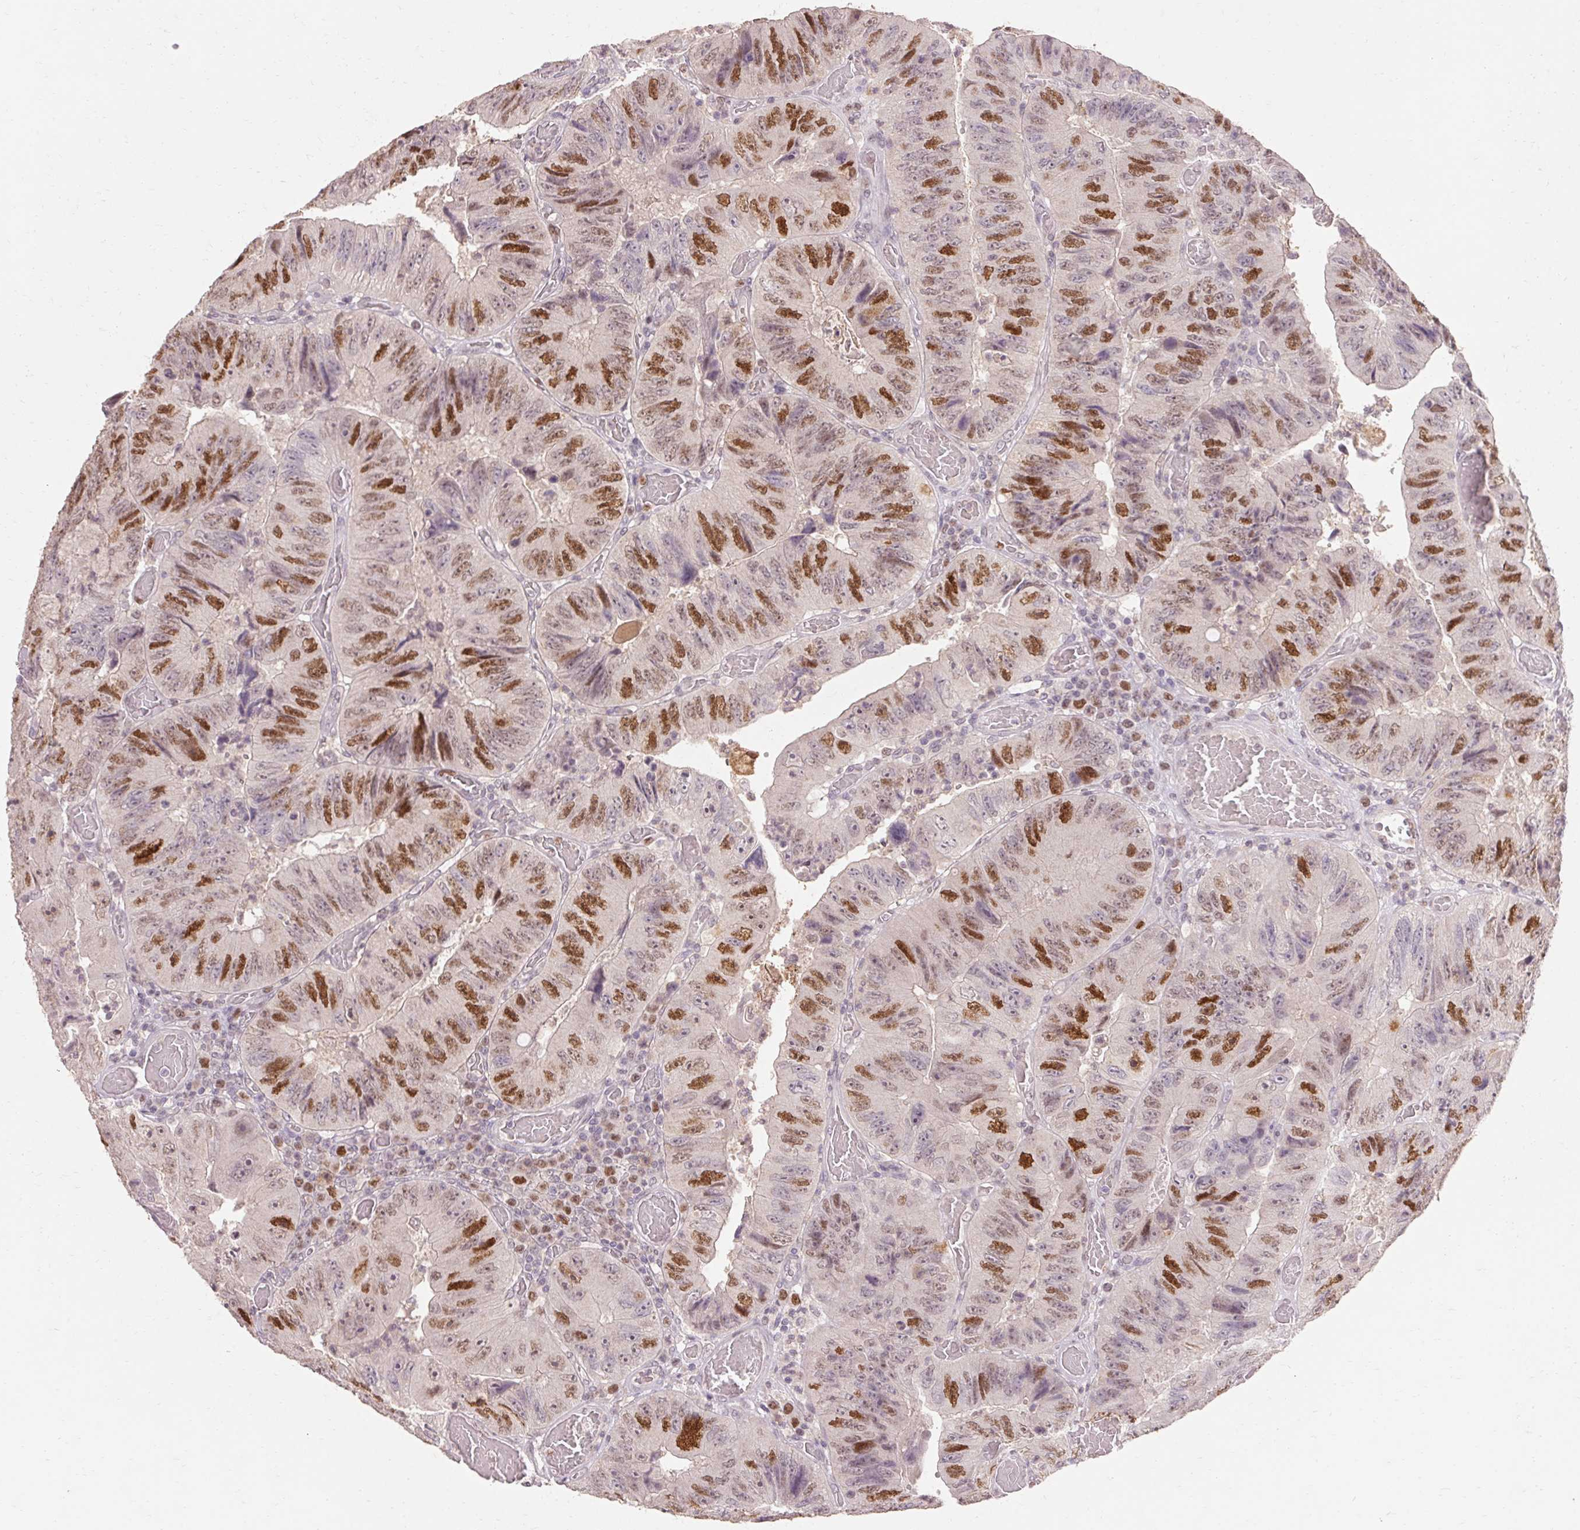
{"staining": {"intensity": "strong", "quantity": "25%-75%", "location": "nuclear"}, "tissue": "colorectal cancer", "cell_type": "Tumor cells", "image_type": "cancer", "snomed": [{"axis": "morphology", "description": "Adenocarcinoma, NOS"}, {"axis": "topography", "description": "Colon"}], "caption": "Protein analysis of colorectal adenocarcinoma tissue exhibits strong nuclear staining in approximately 25%-75% of tumor cells.", "gene": "SKP2", "patient": {"sex": "female", "age": 84}}